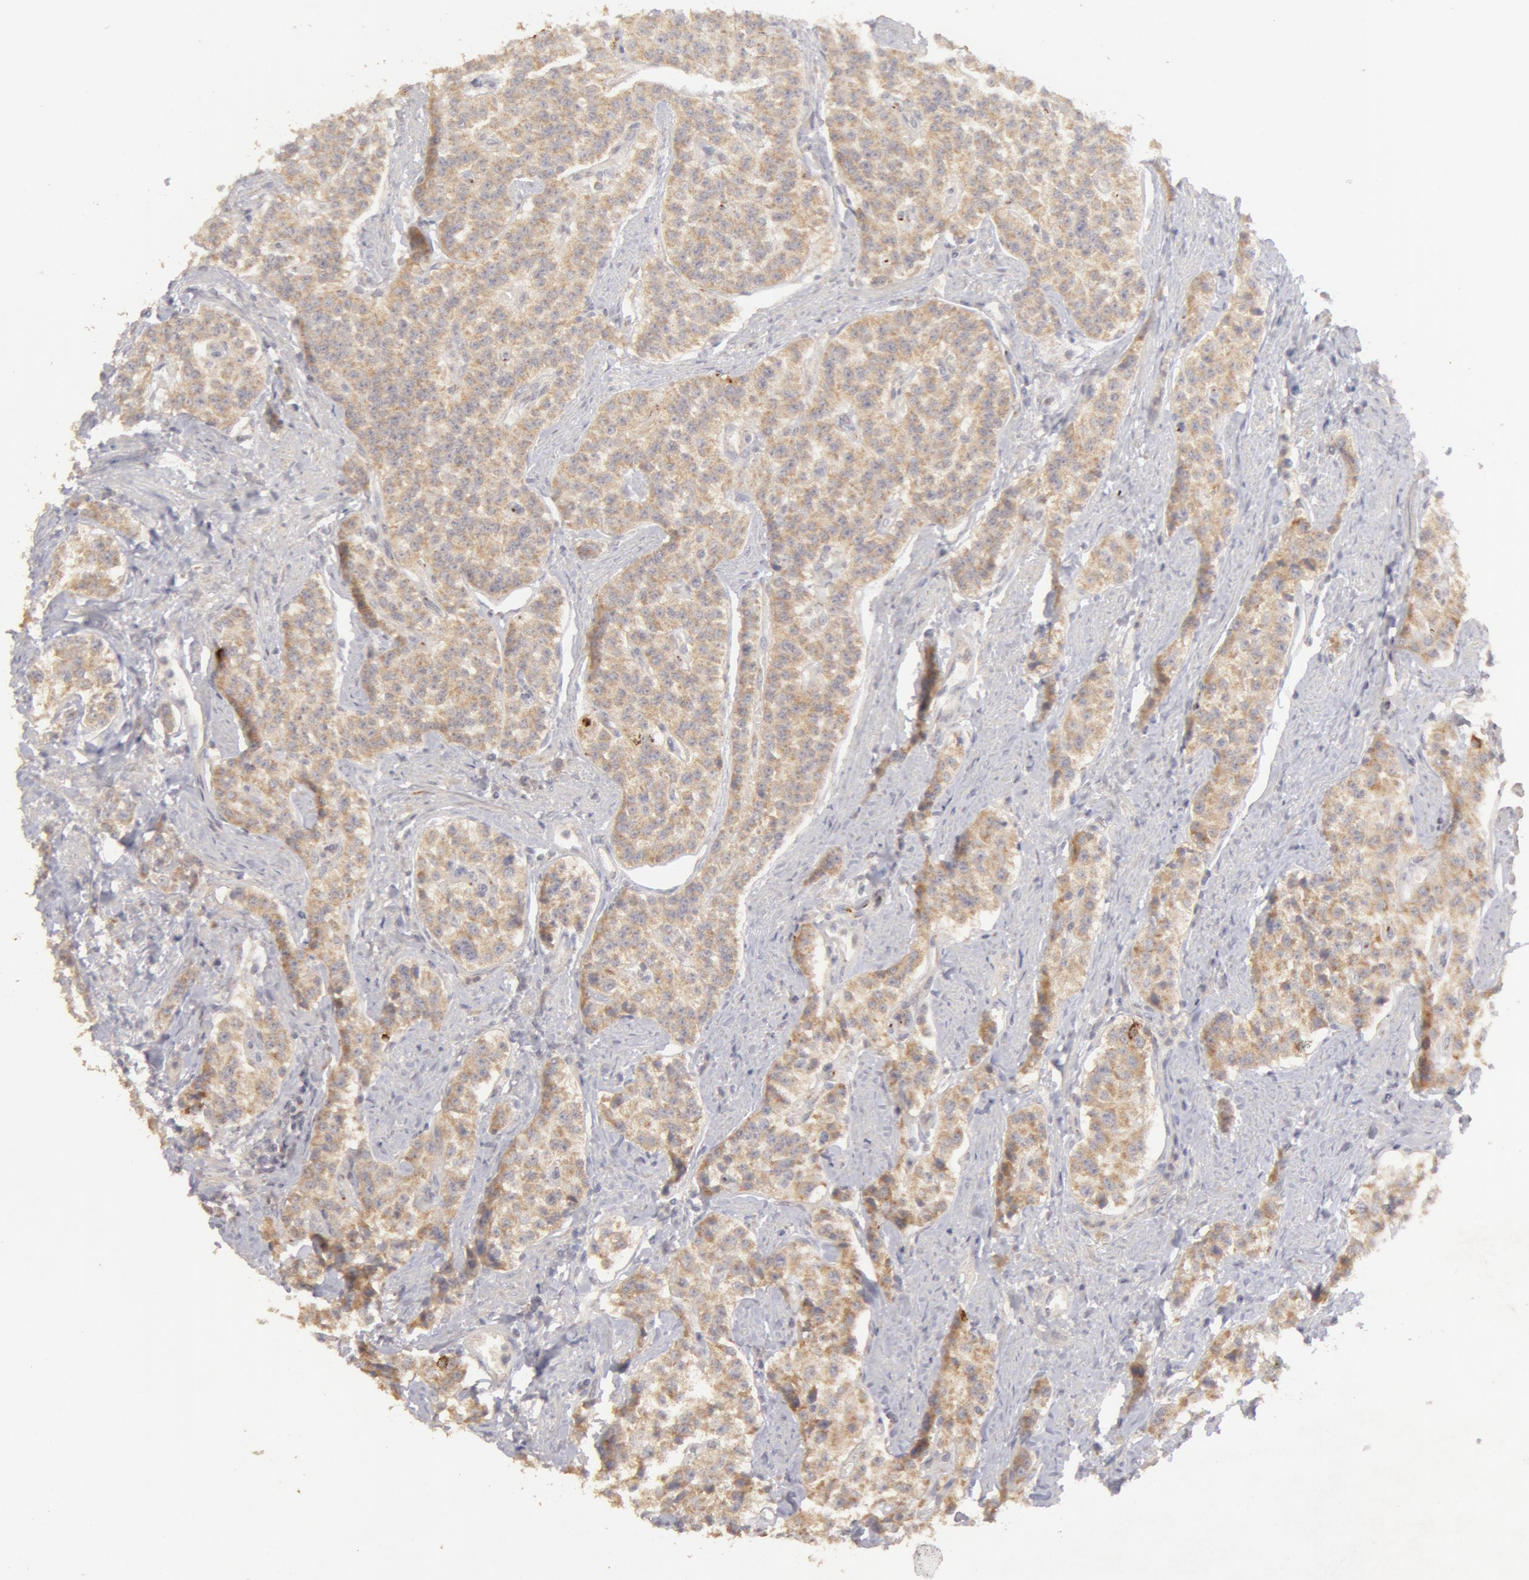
{"staining": {"intensity": "negative", "quantity": "none", "location": "none"}, "tissue": "carcinoid", "cell_type": "Tumor cells", "image_type": "cancer", "snomed": [{"axis": "morphology", "description": "Carcinoid, malignant, NOS"}, {"axis": "topography", "description": "Stomach"}], "caption": "Photomicrograph shows no protein positivity in tumor cells of carcinoid (malignant) tissue.", "gene": "ADPRH", "patient": {"sex": "female", "age": 76}}